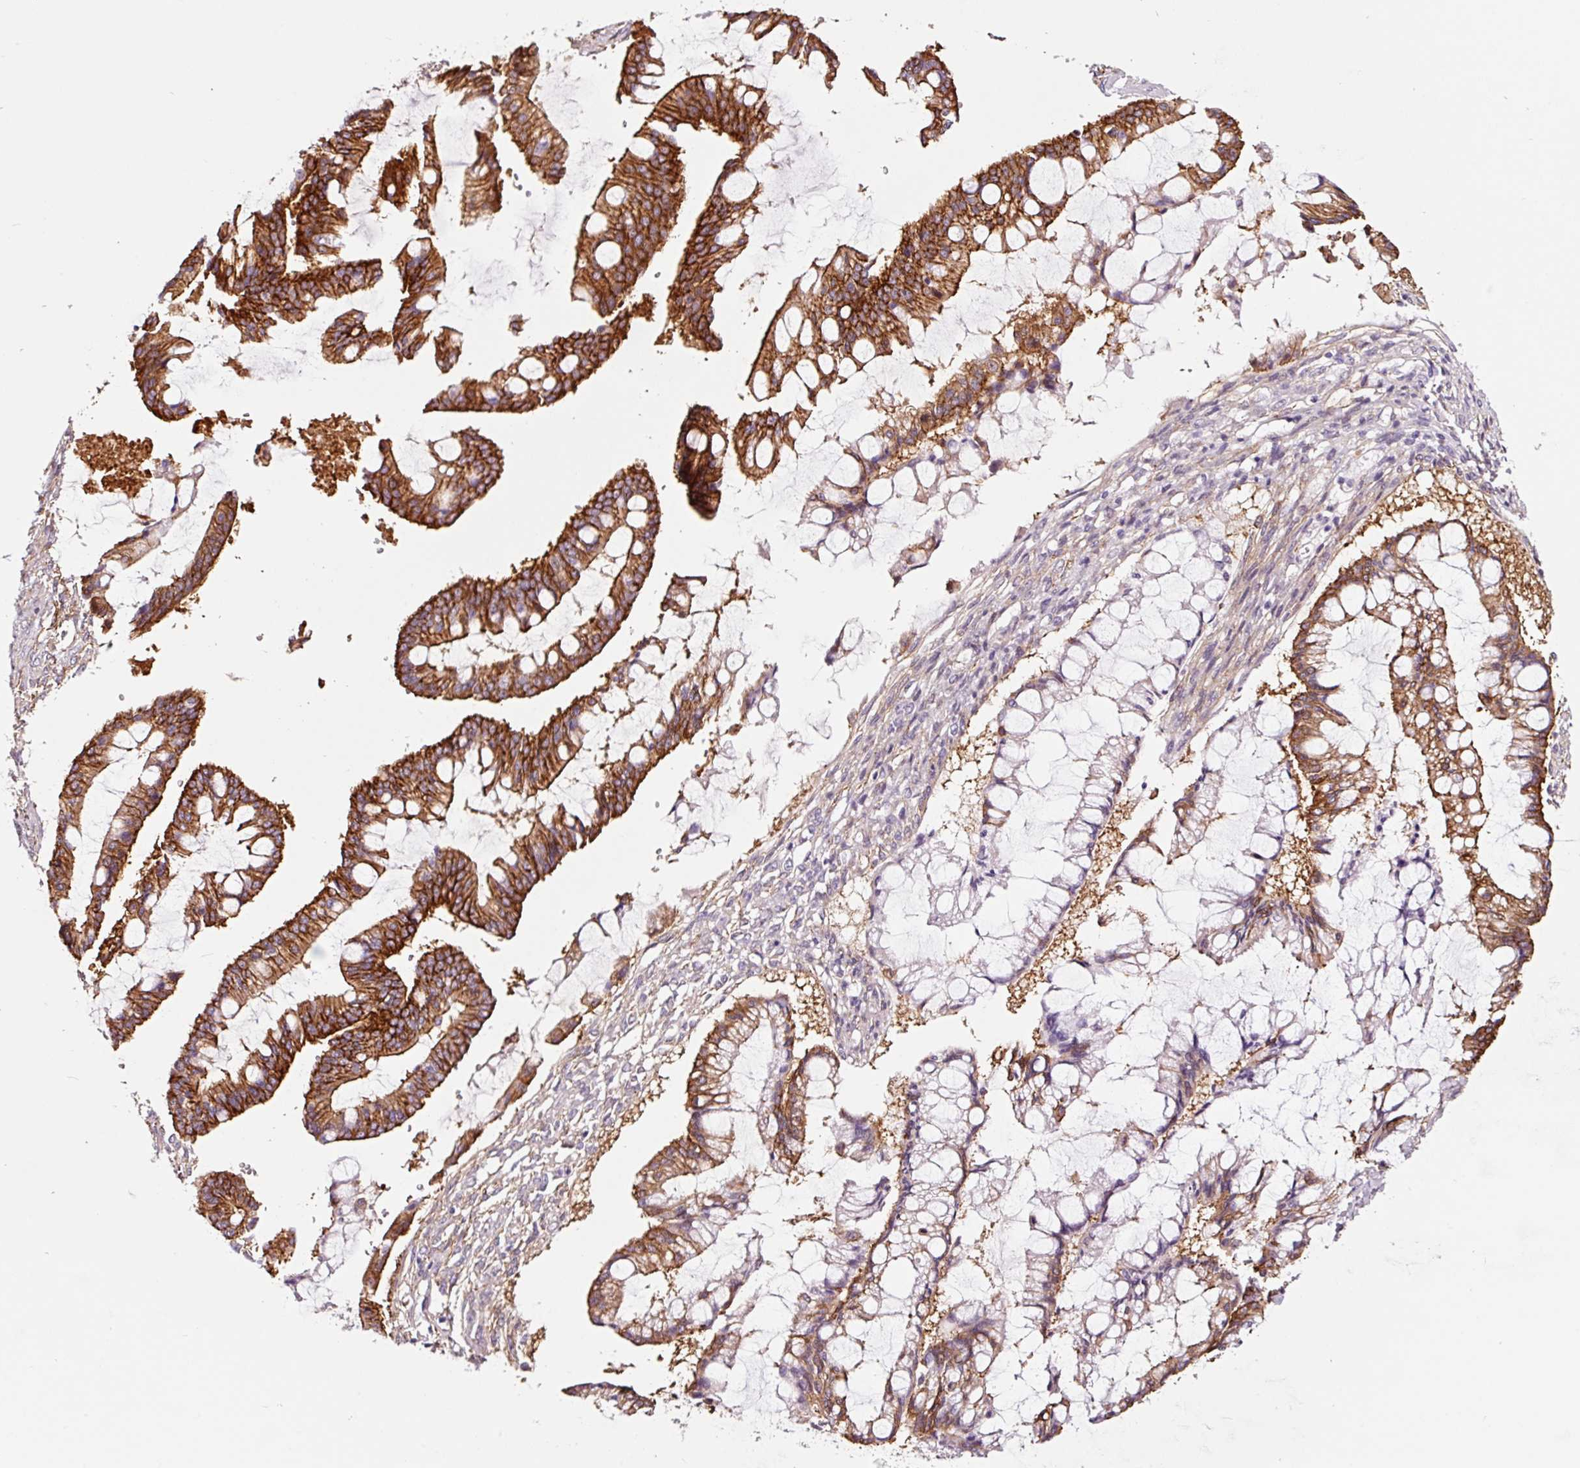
{"staining": {"intensity": "strong", "quantity": ">75%", "location": "cytoplasmic/membranous"}, "tissue": "ovarian cancer", "cell_type": "Tumor cells", "image_type": "cancer", "snomed": [{"axis": "morphology", "description": "Cystadenocarcinoma, mucinous, NOS"}, {"axis": "topography", "description": "Ovary"}], "caption": "The image reveals immunohistochemical staining of ovarian mucinous cystadenocarcinoma. There is strong cytoplasmic/membranous staining is present in approximately >75% of tumor cells. (DAB (3,3'-diaminobenzidine) IHC, brown staining for protein, blue staining for nuclei).", "gene": "ADD3", "patient": {"sex": "female", "age": 73}}